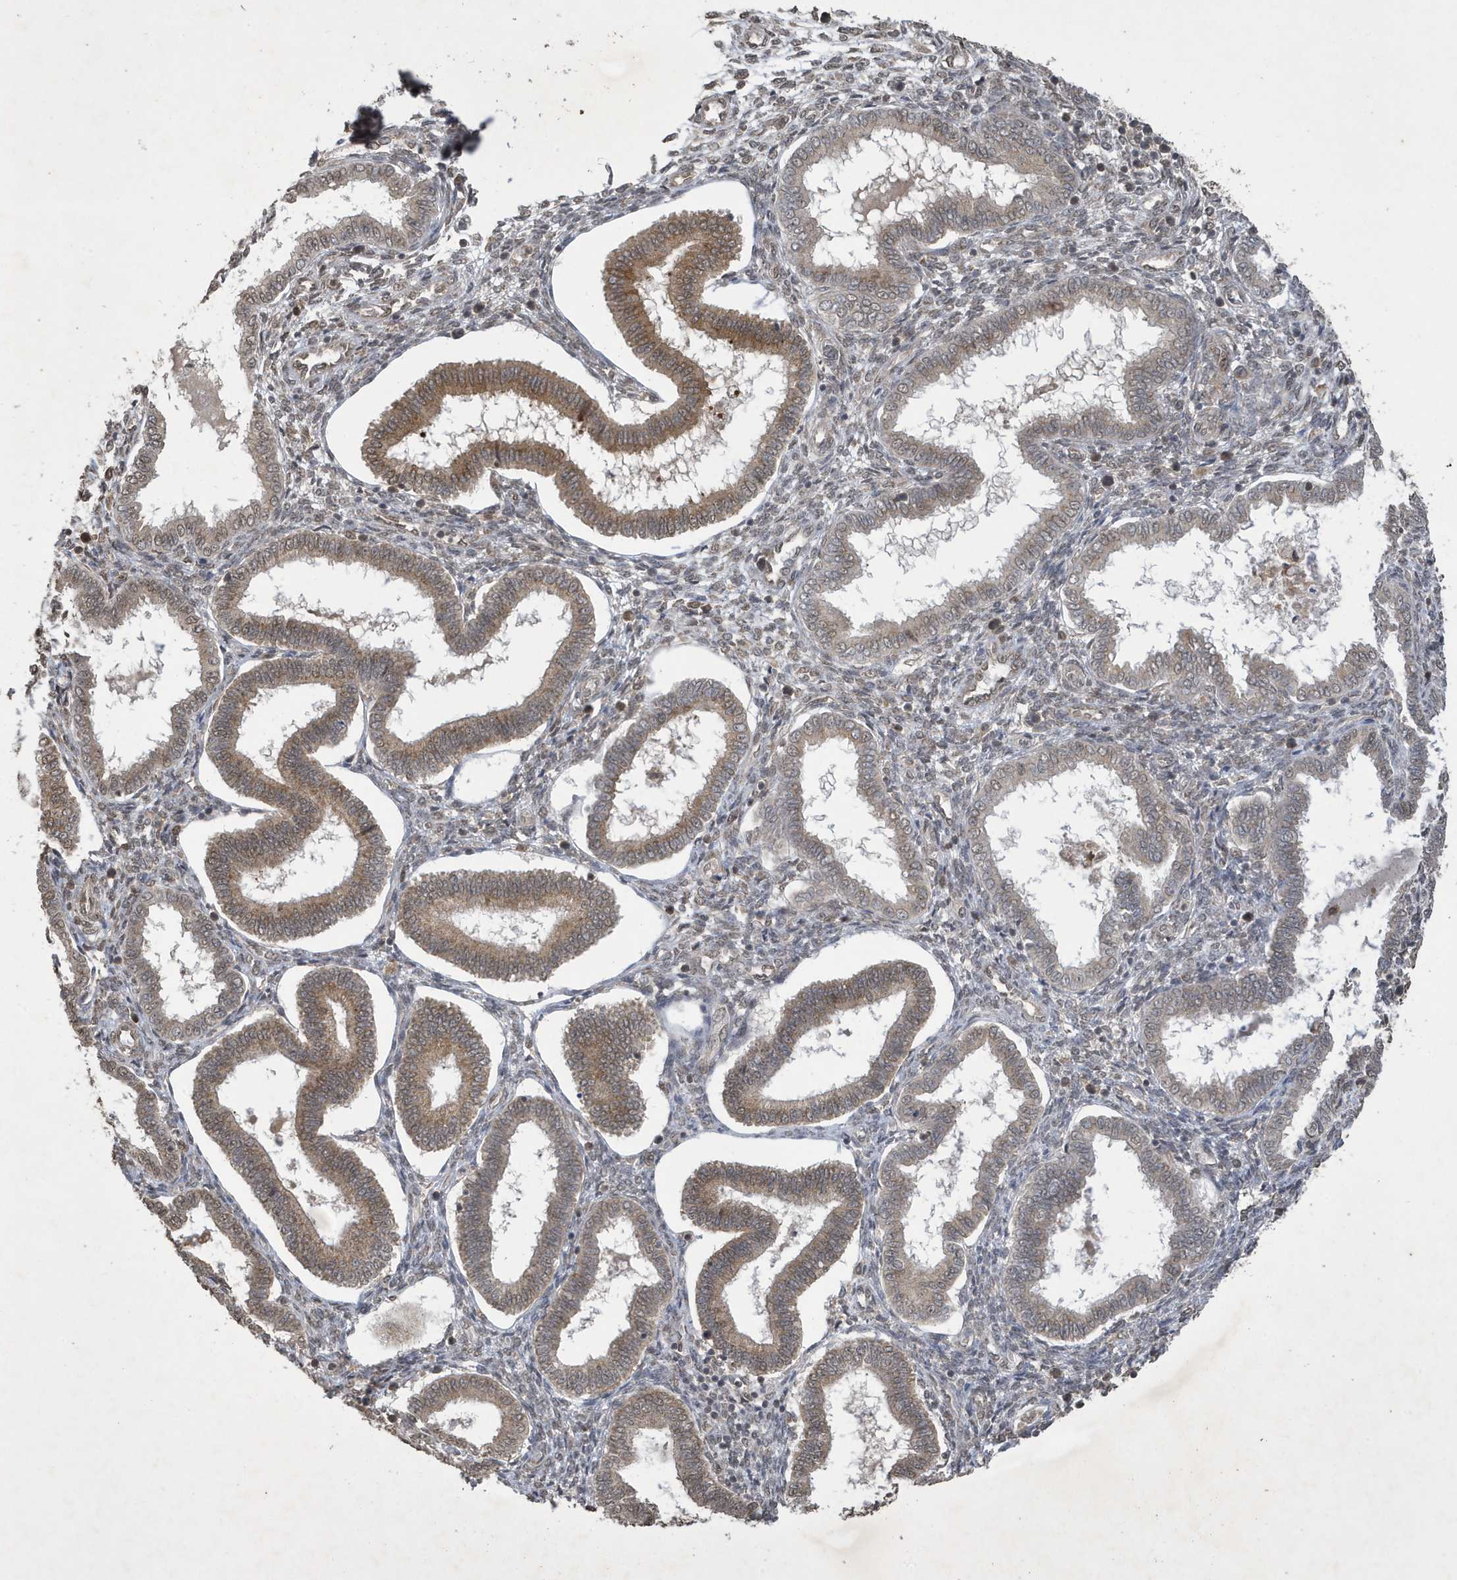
{"staining": {"intensity": "weak", "quantity": "25%-75%", "location": "nuclear"}, "tissue": "endometrium", "cell_type": "Cells in endometrial stroma", "image_type": "normal", "snomed": [{"axis": "morphology", "description": "Normal tissue, NOS"}, {"axis": "topography", "description": "Endometrium"}], "caption": "A histopathology image of endometrium stained for a protein displays weak nuclear brown staining in cells in endometrial stroma. The staining was performed using DAB (3,3'-diaminobenzidine) to visualize the protein expression in brown, while the nuclei were stained in blue with hematoxylin (Magnification: 20x).", "gene": "STX10", "patient": {"sex": "female", "age": 24}}